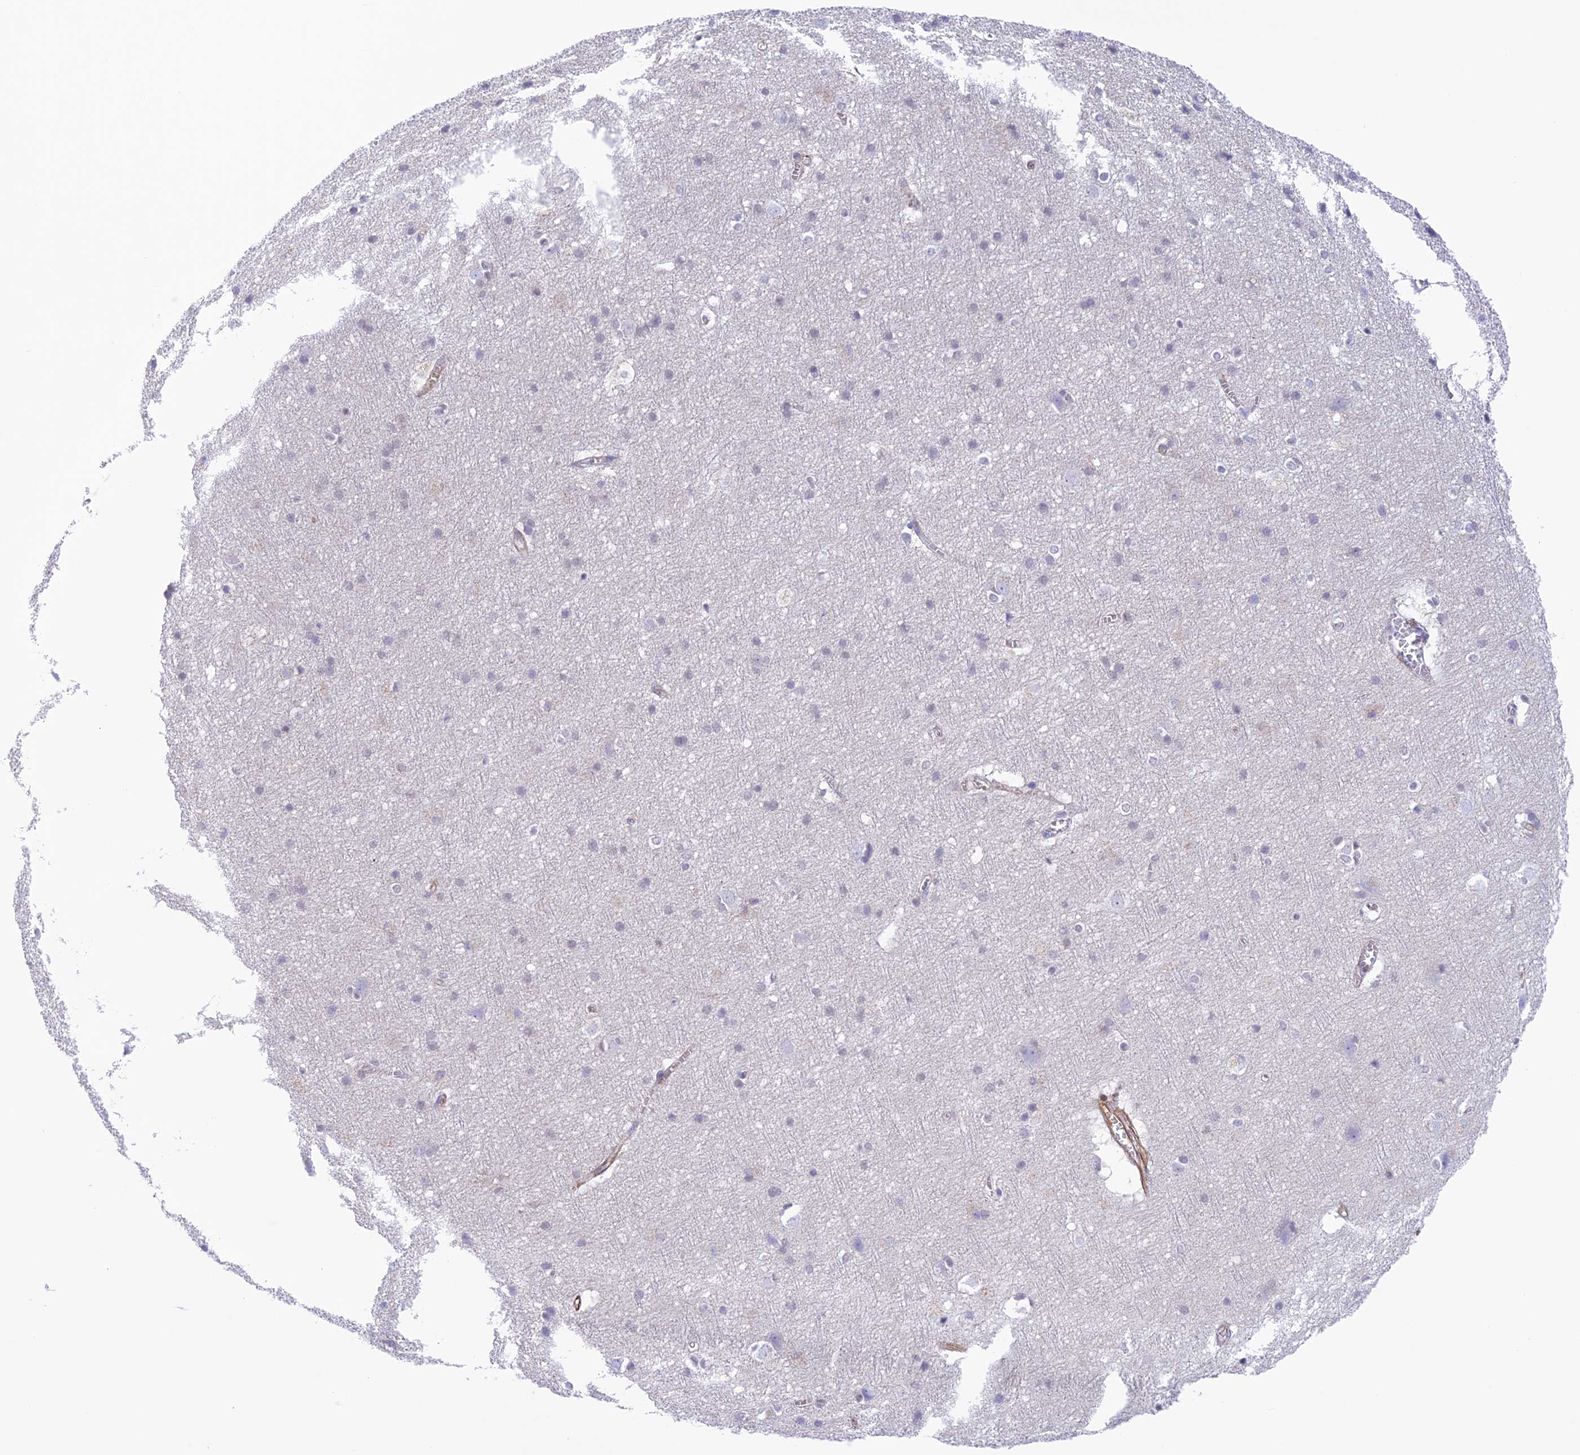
{"staining": {"intensity": "moderate", "quantity": ">75%", "location": "cytoplasmic/membranous"}, "tissue": "cerebral cortex", "cell_type": "Endothelial cells", "image_type": "normal", "snomed": [{"axis": "morphology", "description": "Normal tissue, NOS"}, {"axis": "topography", "description": "Cerebral cortex"}], "caption": "Protein analysis of normal cerebral cortex exhibits moderate cytoplasmic/membranous staining in about >75% of endothelial cells. The staining is performed using DAB (3,3'-diaminobenzidine) brown chromogen to label protein expression. The nuclei are counter-stained blue using hematoxylin.", "gene": "ZNF652", "patient": {"sex": "male", "age": 54}}